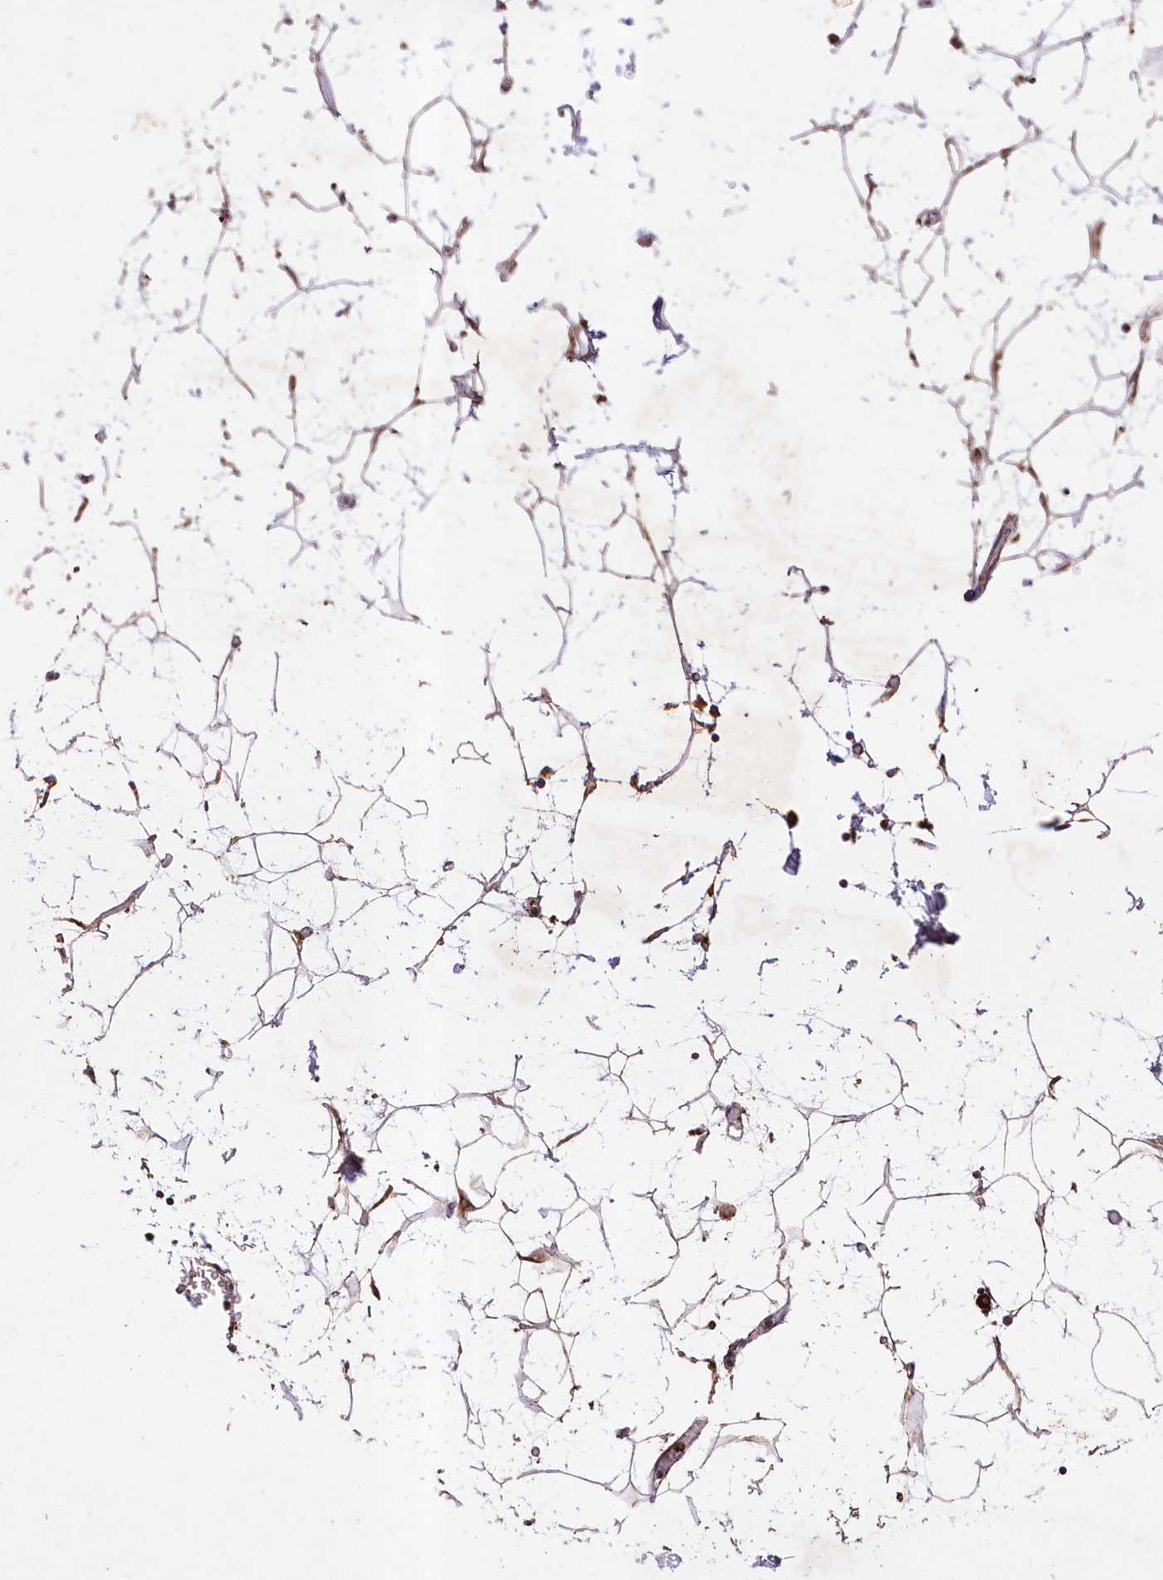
{"staining": {"intensity": "strong", "quantity": ">75%", "location": "cytoplasmic/membranous"}, "tissue": "adipose tissue", "cell_type": "Adipocytes", "image_type": "normal", "snomed": [{"axis": "morphology", "description": "Normal tissue, NOS"}, {"axis": "topography", "description": "Soft tissue"}], "caption": "Immunohistochemical staining of benign adipose tissue shows strong cytoplasmic/membranous protein staining in about >75% of adipocytes. The protein is stained brown, and the nuclei are stained in blue (DAB (3,3'-diaminobenzidine) IHC with brightfield microscopy, high magnification).", "gene": "ASNSD1", "patient": {"sex": "male", "age": 72}}